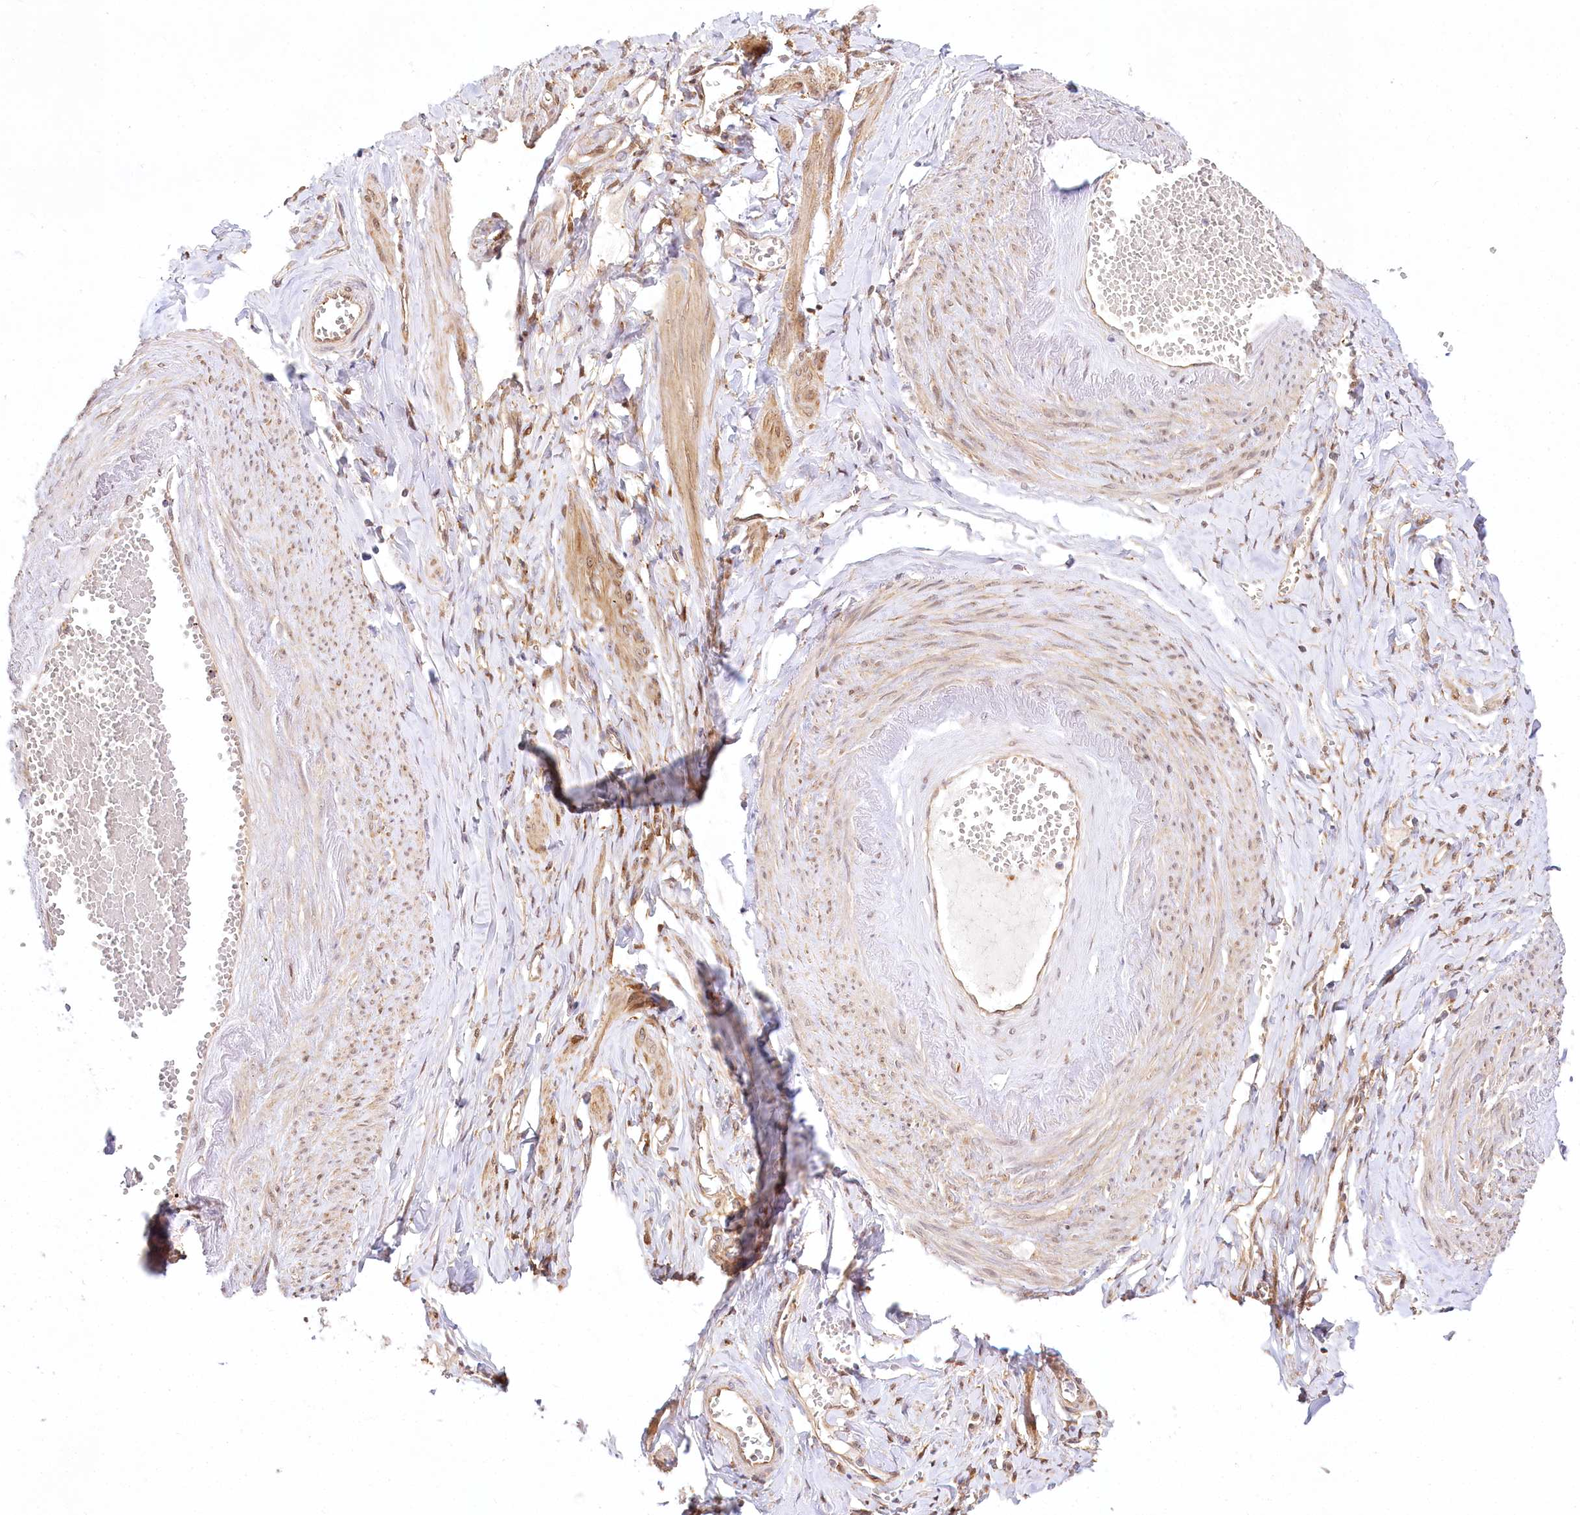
{"staining": {"intensity": "weak", "quantity": "25%-75%", "location": "cytoplasmic/membranous"}, "tissue": "adipose tissue", "cell_type": "Adipocytes", "image_type": "normal", "snomed": [{"axis": "morphology", "description": "Normal tissue, NOS"}, {"axis": "topography", "description": "Vascular tissue"}, {"axis": "topography", "description": "Fallopian tube"}, {"axis": "topography", "description": "Ovary"}], "caption": "Protein expression analysis of normal human adipose tissue reveals weak cytoplasmic/membranous positivity in about 25%-75% of adipocytes. The protein is shown in brown color, while the nuclei are stained blue.", "gene": "INPP4B", "patient": {"sex": "female", "age": 67}}